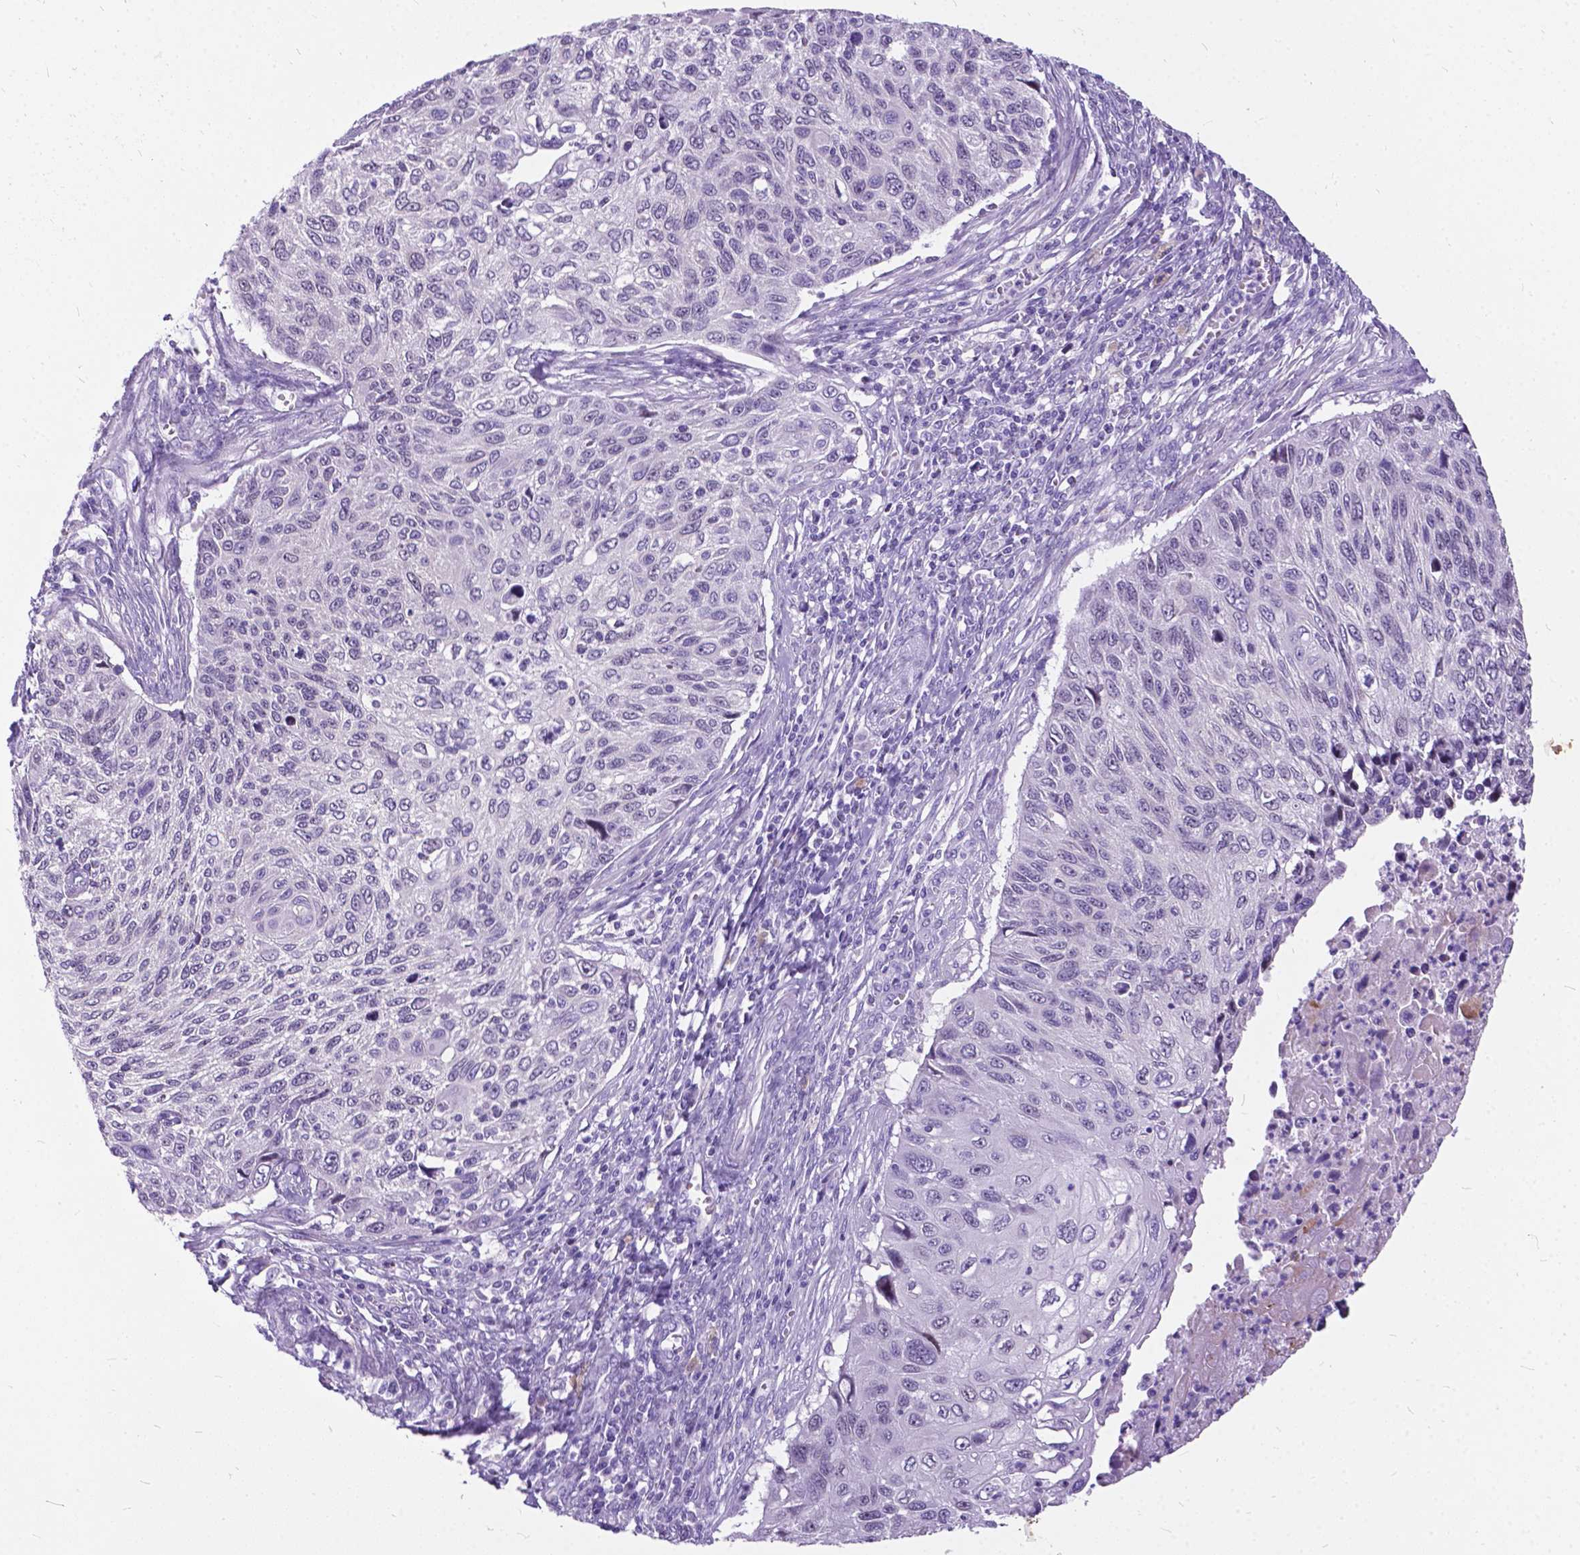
{"staining": {"intensity": "negative", "quantity": "none", "location": "none"}, "tissue": "cervical cancer", "cell_type": "Tumor cells", "image_type": "cancer", "snomed": [{"axis": "morphology", "description": "Squamous cell carcinoma, NOS"}, {"axis": "topography", "description": "Cervix"}], "caption": "High magnification brightfield microscopy of cervical cancer stained with DAB (brown) and counterstained with hematoxylin (blue): tumor cells show no significant positivity.", "gene": "BSND", "patient": {"sex": "female", "age": 70}}